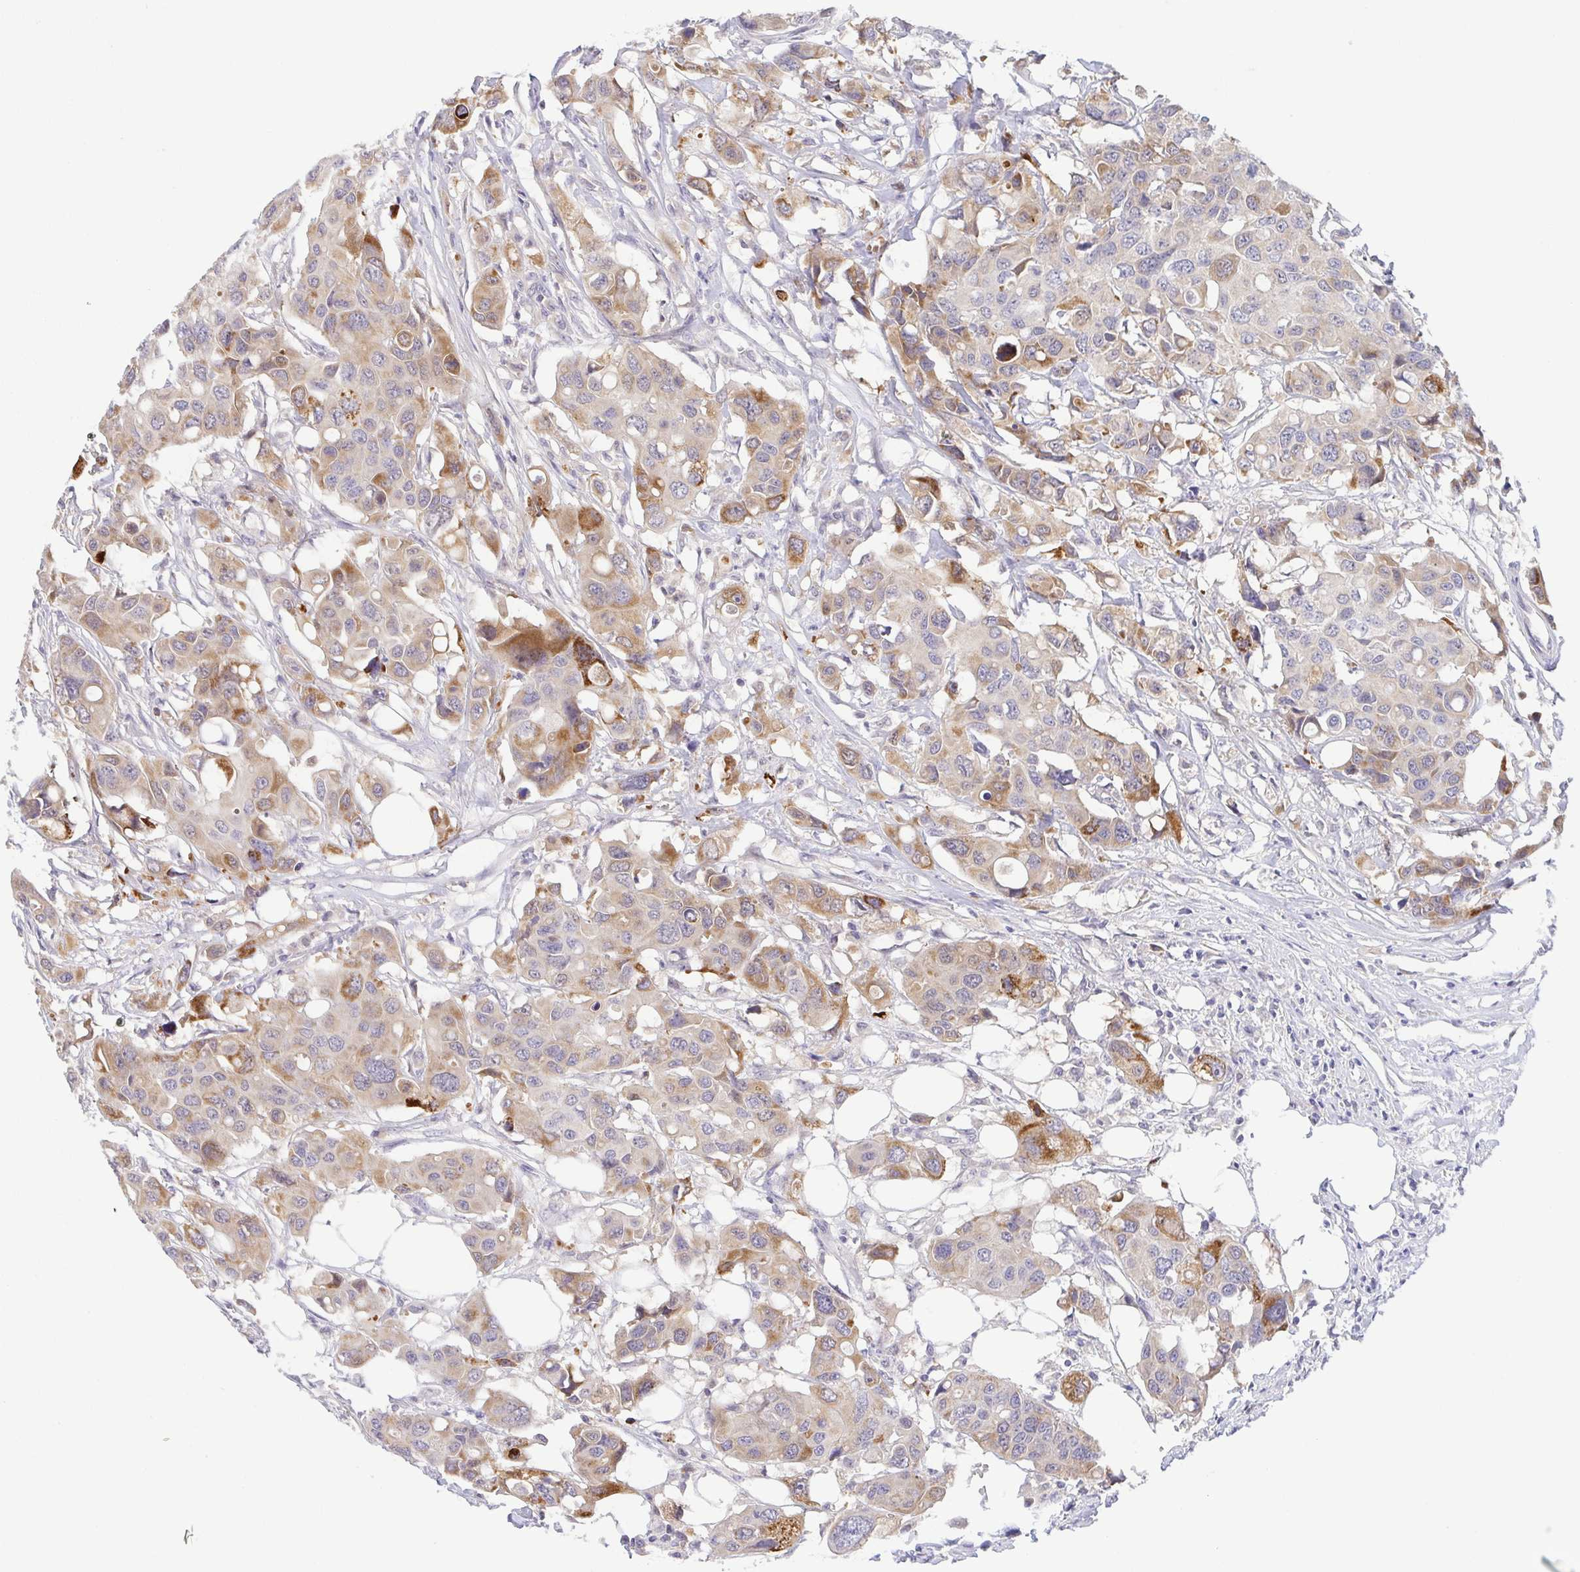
{"staining": {"intensity": "moderate", "quantity": "<25%", "location": "cytoplasmic/membranous"}, "tissue": "colorectal cancer", "cell_type": "Tumor cells", "image_type": "cancer", "snomed": [{"axis": "morphology", "description": "Adenocarcinoma, NOS"}, {"axis": "topography", "description": "Colon"}], "caption": "Immunohistochemical staining of colorectal cancer demonstrates low levels of moderate cytoplasmic/membranous protein staining in approximately <25% of tumor cells. Nuclei are stained in blue.", "gene": "BCL2L1", "patient": {"sex": "male", "age": 77}}